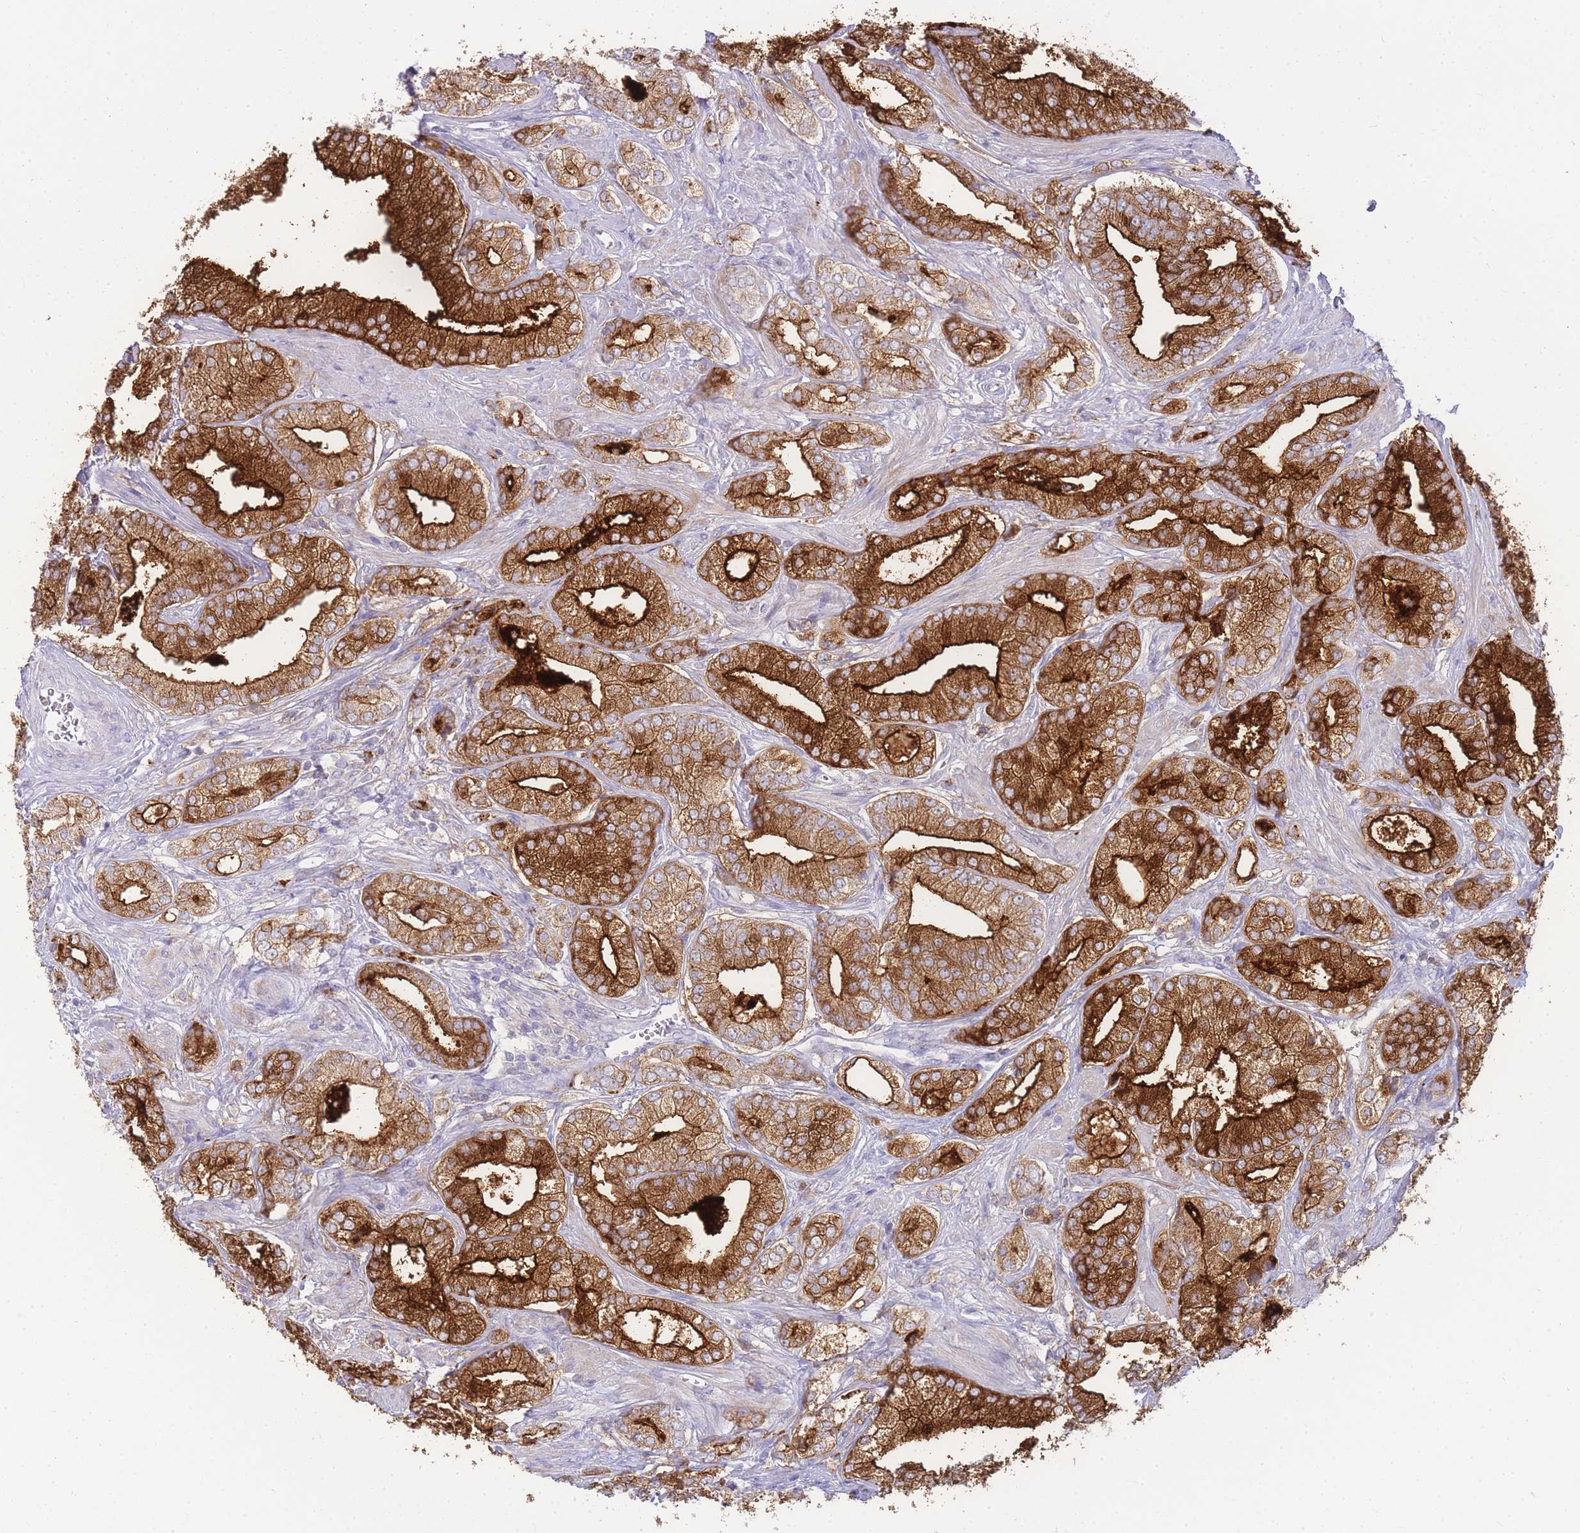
{"staining": {"intensity": "strong", "quantity": ">75%", "location": "cytoplasmic/membranous"}, "tissue": "prostate cancer", "cell_type": "Tumor cells", "image_type": "cancer", "snomed": [{"axis": "morphology", "description": "Adenocarcinoma, High grade"}, {"axis": "topography", "description": "Prostate"}], "caption": "This is an image of immunohistochemistry (IHC) staining of adenocarcinoma (high-grade) (prostate), which shows strong expression in the cytoplasmic/membranous of tumor cells.", "gene": "DPP4", "patient": {"sex": "male", "age": 50}}